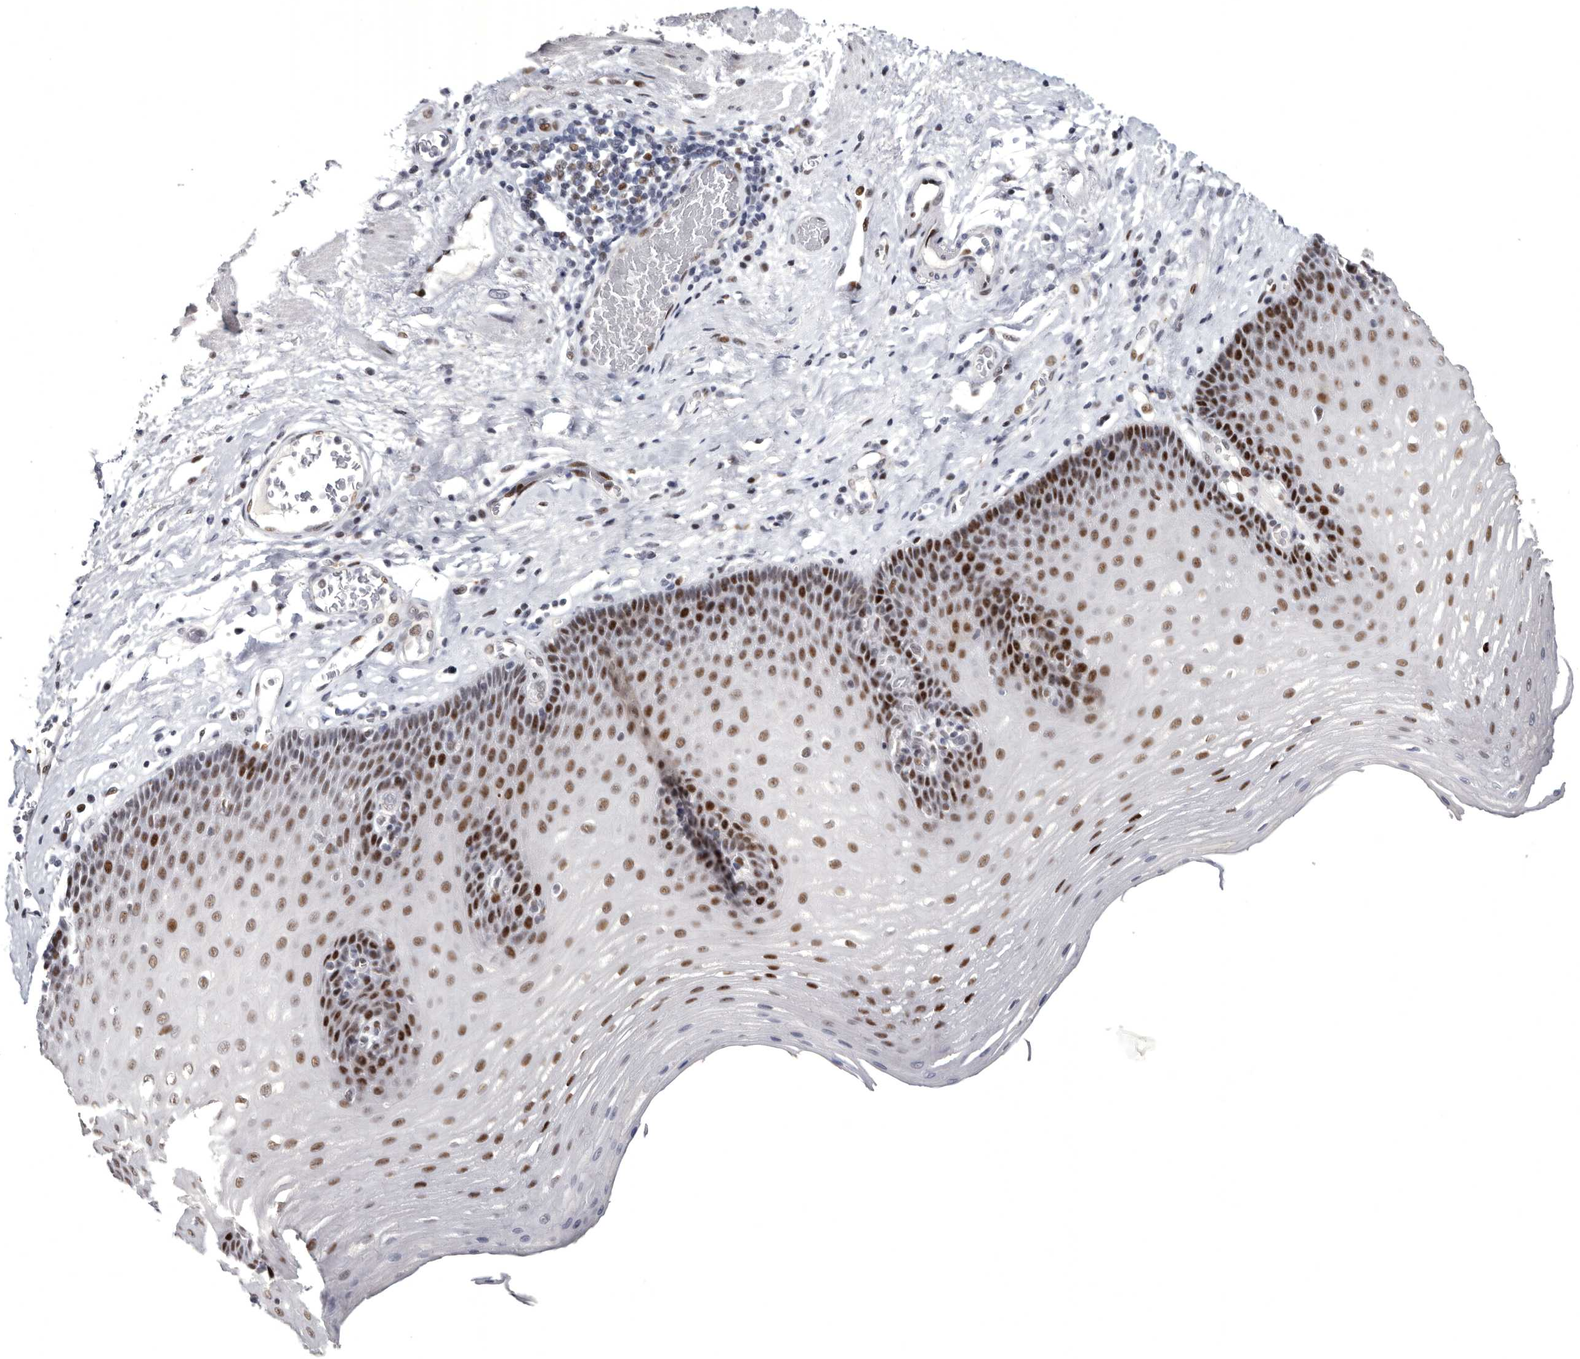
{"staining": {"intensity": "strong", "quantity": "25%-75%", "location": "nuclear"}, "tissue": "esophagus", "cell_type": "Squamous epithelial cells", "image_type": "normal", "snomed": [{"axis": "morphology", "description": "Normal tissue, NOS"}, {"axis": "topography", "description": "Esophagus"}], "caption": "Immunohistochemistry (IHC) staining of unremarkable esophagus, which demonstrates high levels of strong nuclear staining in approximately 25%-75% of squamous epithelial cells indicating strong nuclear protein staining. The staining was performed using DAB (brown) for protein detection and nuclei were counterstained in hematoxylin (blue).", "gene": "WRAP73", "patient": {"sex": "male", "age": 62}}